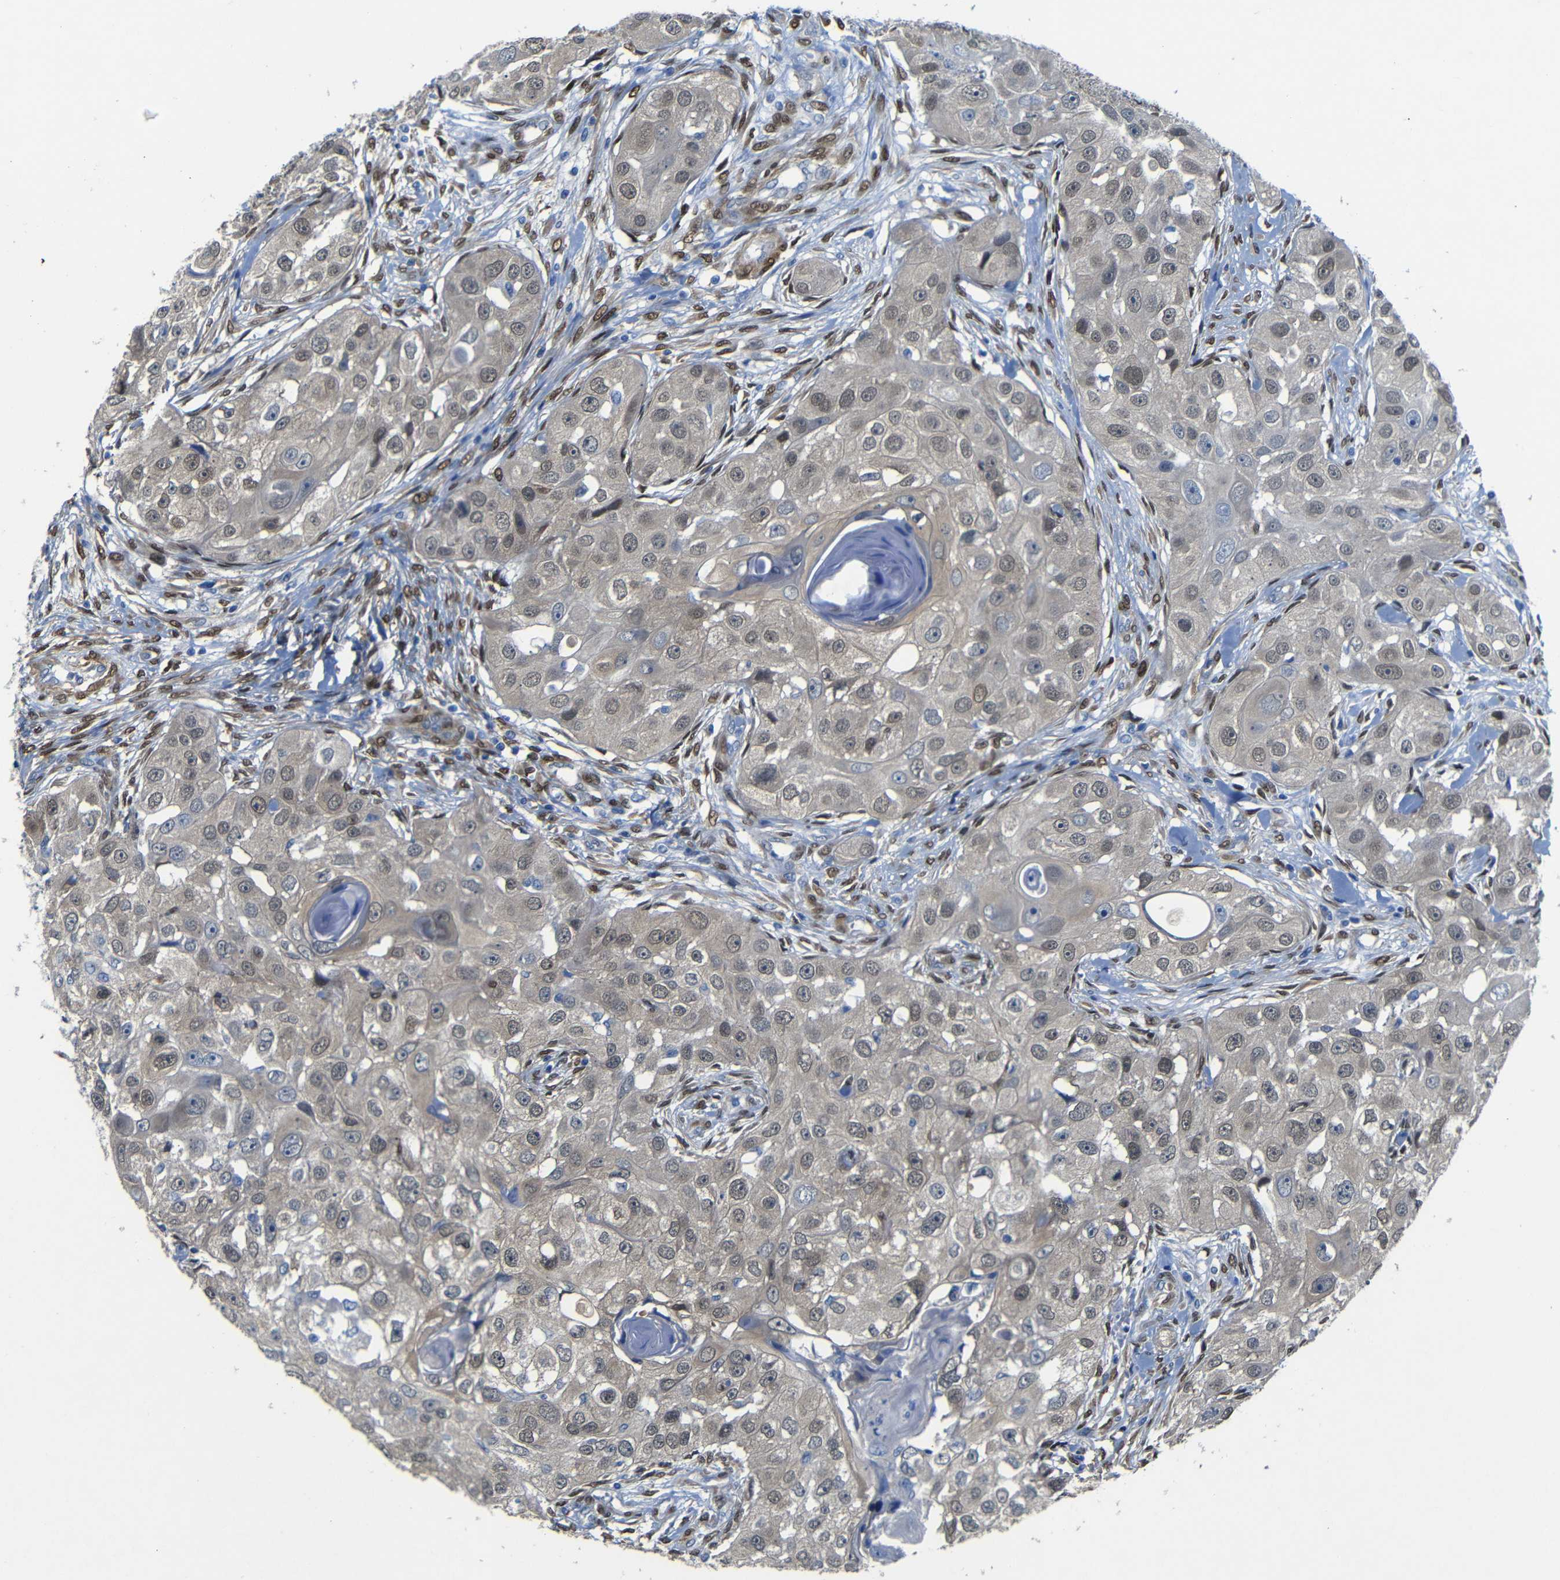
{"staining": {"intensity": "weak", "quantity": "<25%", "location": "cytoplasmic/membranous,nuclear"}, "tissue": "head and neck cancer", "cell_type": "Tumor cells", "image_type": "cancer", "snomed": [{"axis": "morphology", "description": "Normal tissue, NOS"}, {"axis": "morphology", "description": "Squamous cell carcinoma, NOS"}, {"axis": "topography", "description": "Skeletal muscle"}, {"axis": "topography", "description": "Head-Neck"}], "caption": "There is no significant positivity in tumor cells of head and neck squamous cell carcinoma. (Brightfield microscopy of DAB (3,3'-diaminobenzidine) immunohistochemistry (IHC) at high magnification).", "gene": "YAP1", "patient": {"sex": "male", "age": 51}}